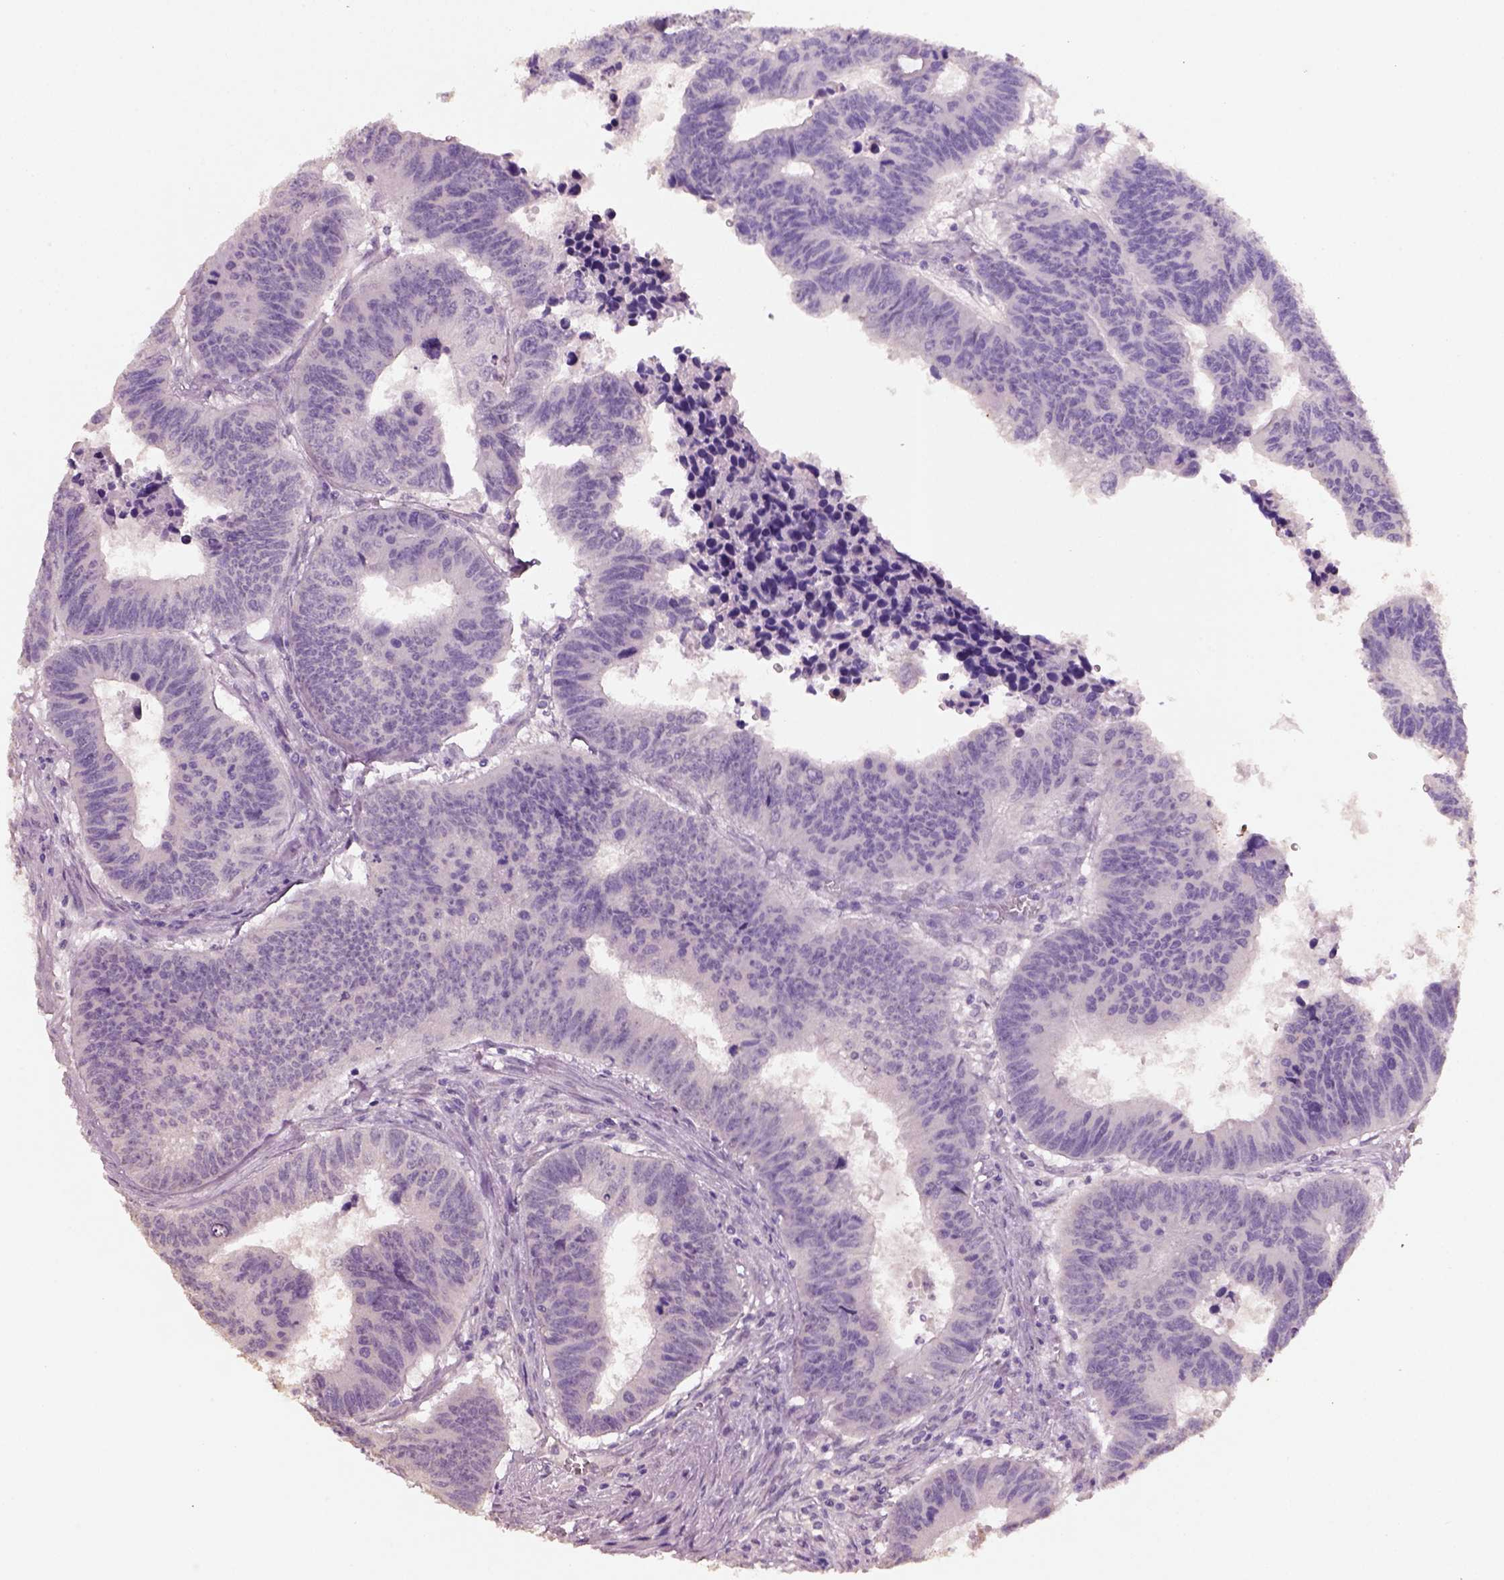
{"staining": {"intensity": "negative", "quantity": "none", "location": "none"}, "tissue": "colorectal cancer", "cell_type": "Tumor cells", "image_type": "cancer", "snomed": [{"axis": "morphology", "description": "Adenocarcinoma, NOS"}, {"axis": "topography", "description": "Rectum"}], "caption": "A high-resolution histopathology image shows immunohistochemistry staining of colorectal cancer (adenocarcinoma), which displays no significant expression in tumor cells.", "gene": "KCNIP3", "patient": {"sex": "female", "age": 85}}